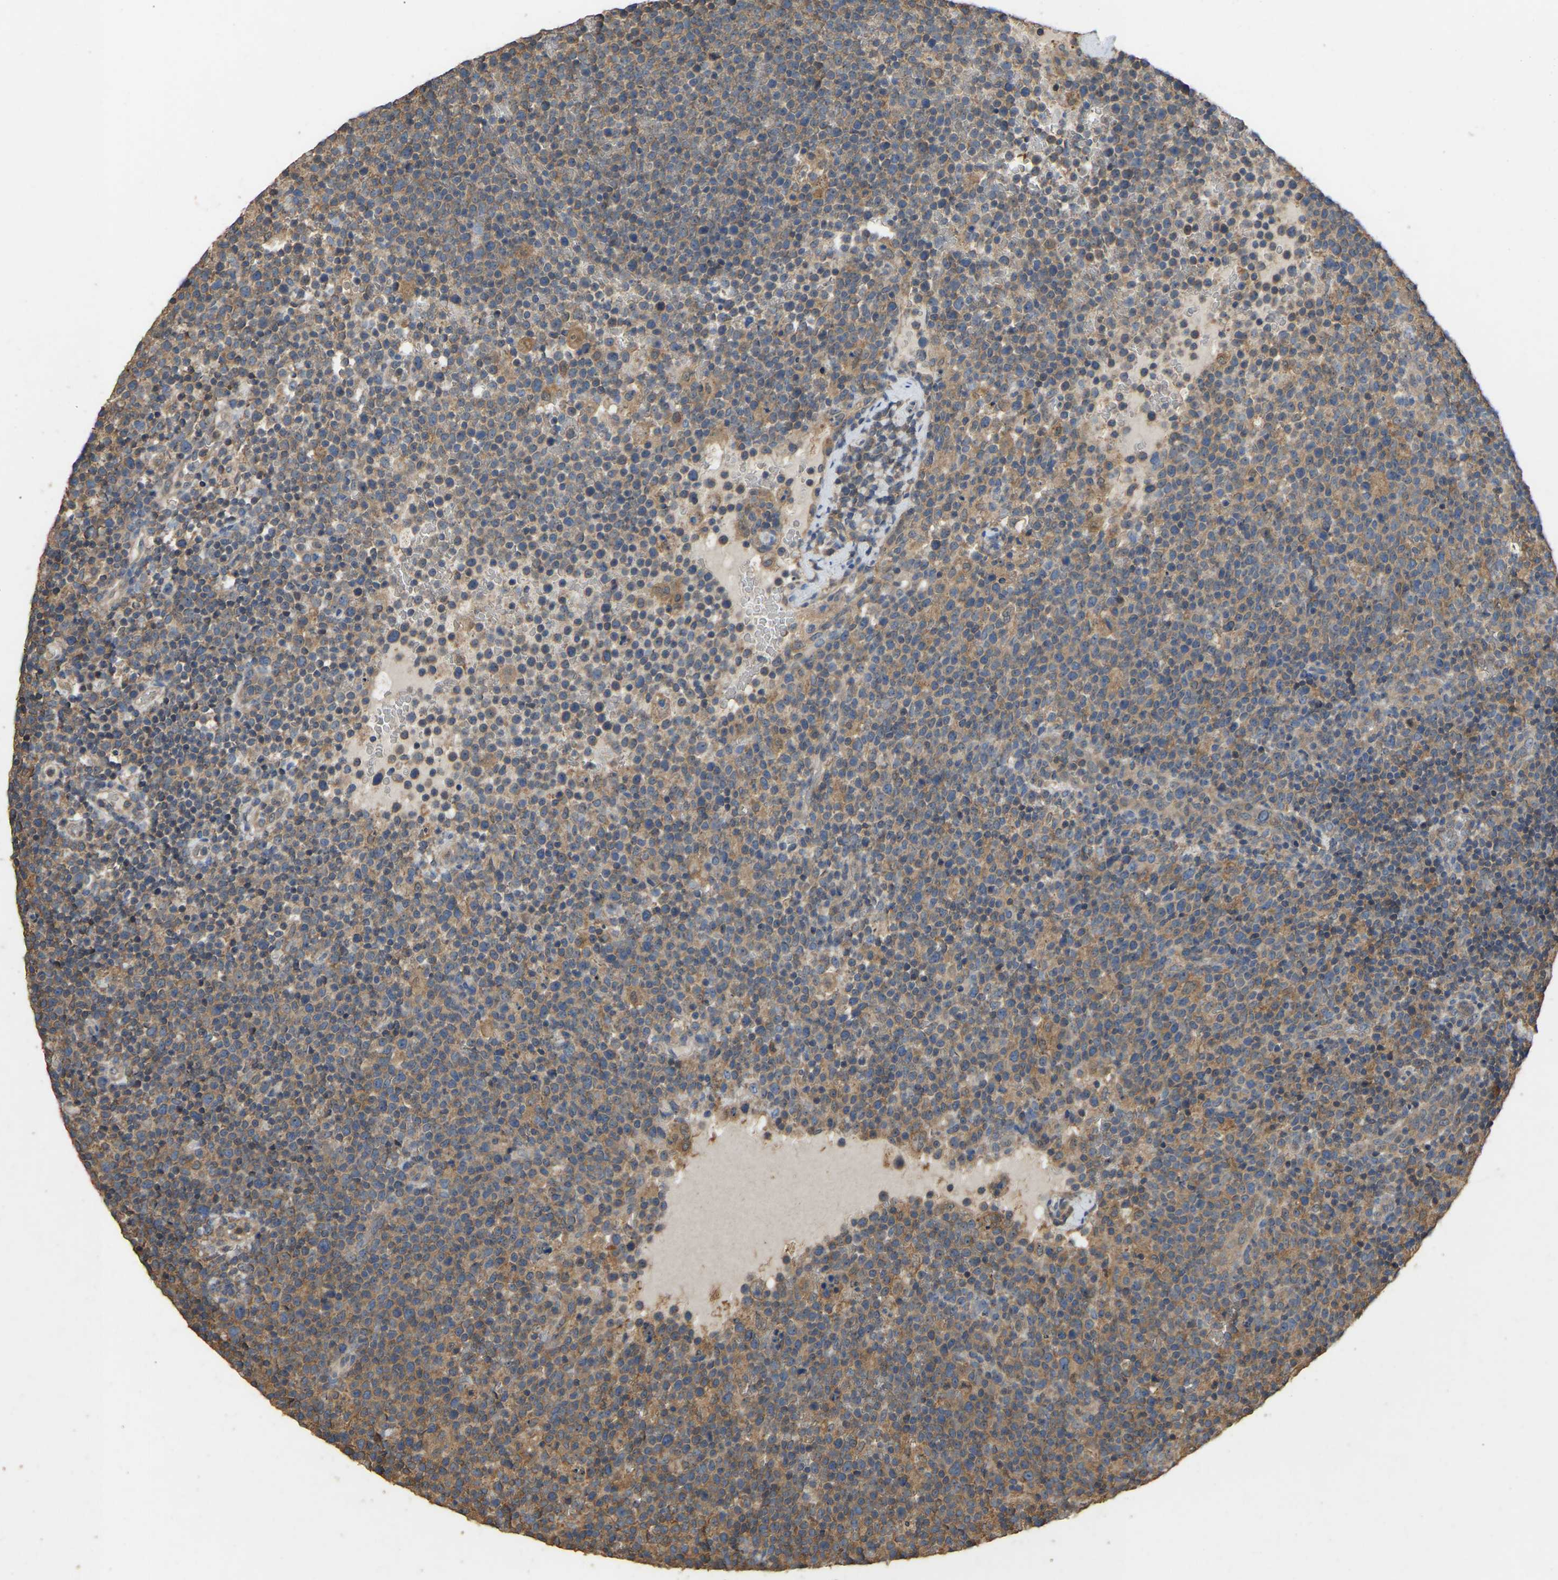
{"staining": {"intensity": "weak", "quantity": "25%-75%", "location": "cytoplasmic/membranous"}, "tissue": "lymphoma", "cell_type": "Tumor cells", "image_type": "cancer", "snomed": [{"axis": "morphology", "description": "Malignant lymphoma, non-Hodgkin's type, High grade"}, {"axis": "topography", "description": "Lymph node"}], "caption": "About 25%-75% of tumor cells in lymphoma display weak cytoplasmic/membranous protein staining as visualized by brown immunohistochemical staining.", "gene": "FHIT", "patient": {"sex": "male", "age": 61}}